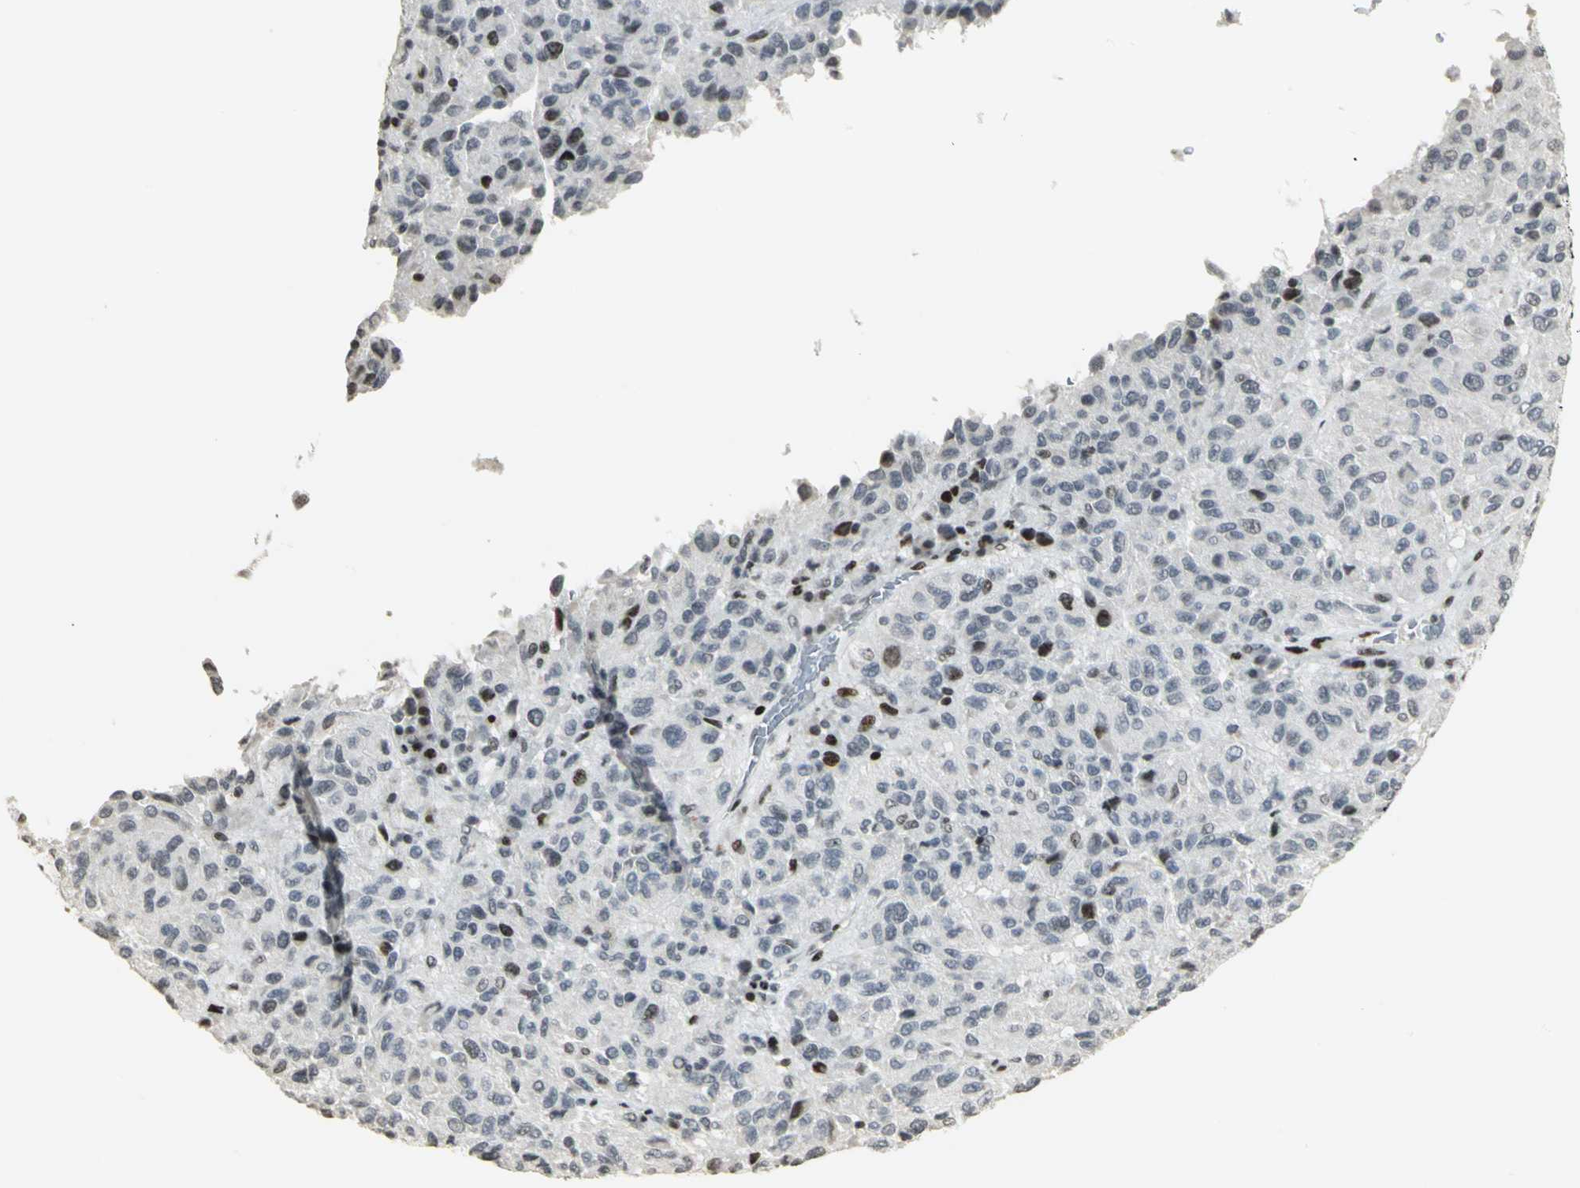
{"staining": {"intensity": "strong", "quantity": "<25%", "location": "nuclear"}, "tissue": "melanoma", "cell_type": "Tumor cells", "image_type": "cancer", "snomed": [{"axis": "morphology", "description": "Malignant melanoma, Metastatic site"}, {"axis": "topography", "description": "Lung"}], "caption": "Human melanoma stained for a protein (brown) reveals strong nuclear positive expression in about <25% of tumor cells.", "gene": "KDM1A", "patient": {"sex": "male", "age": 64}}